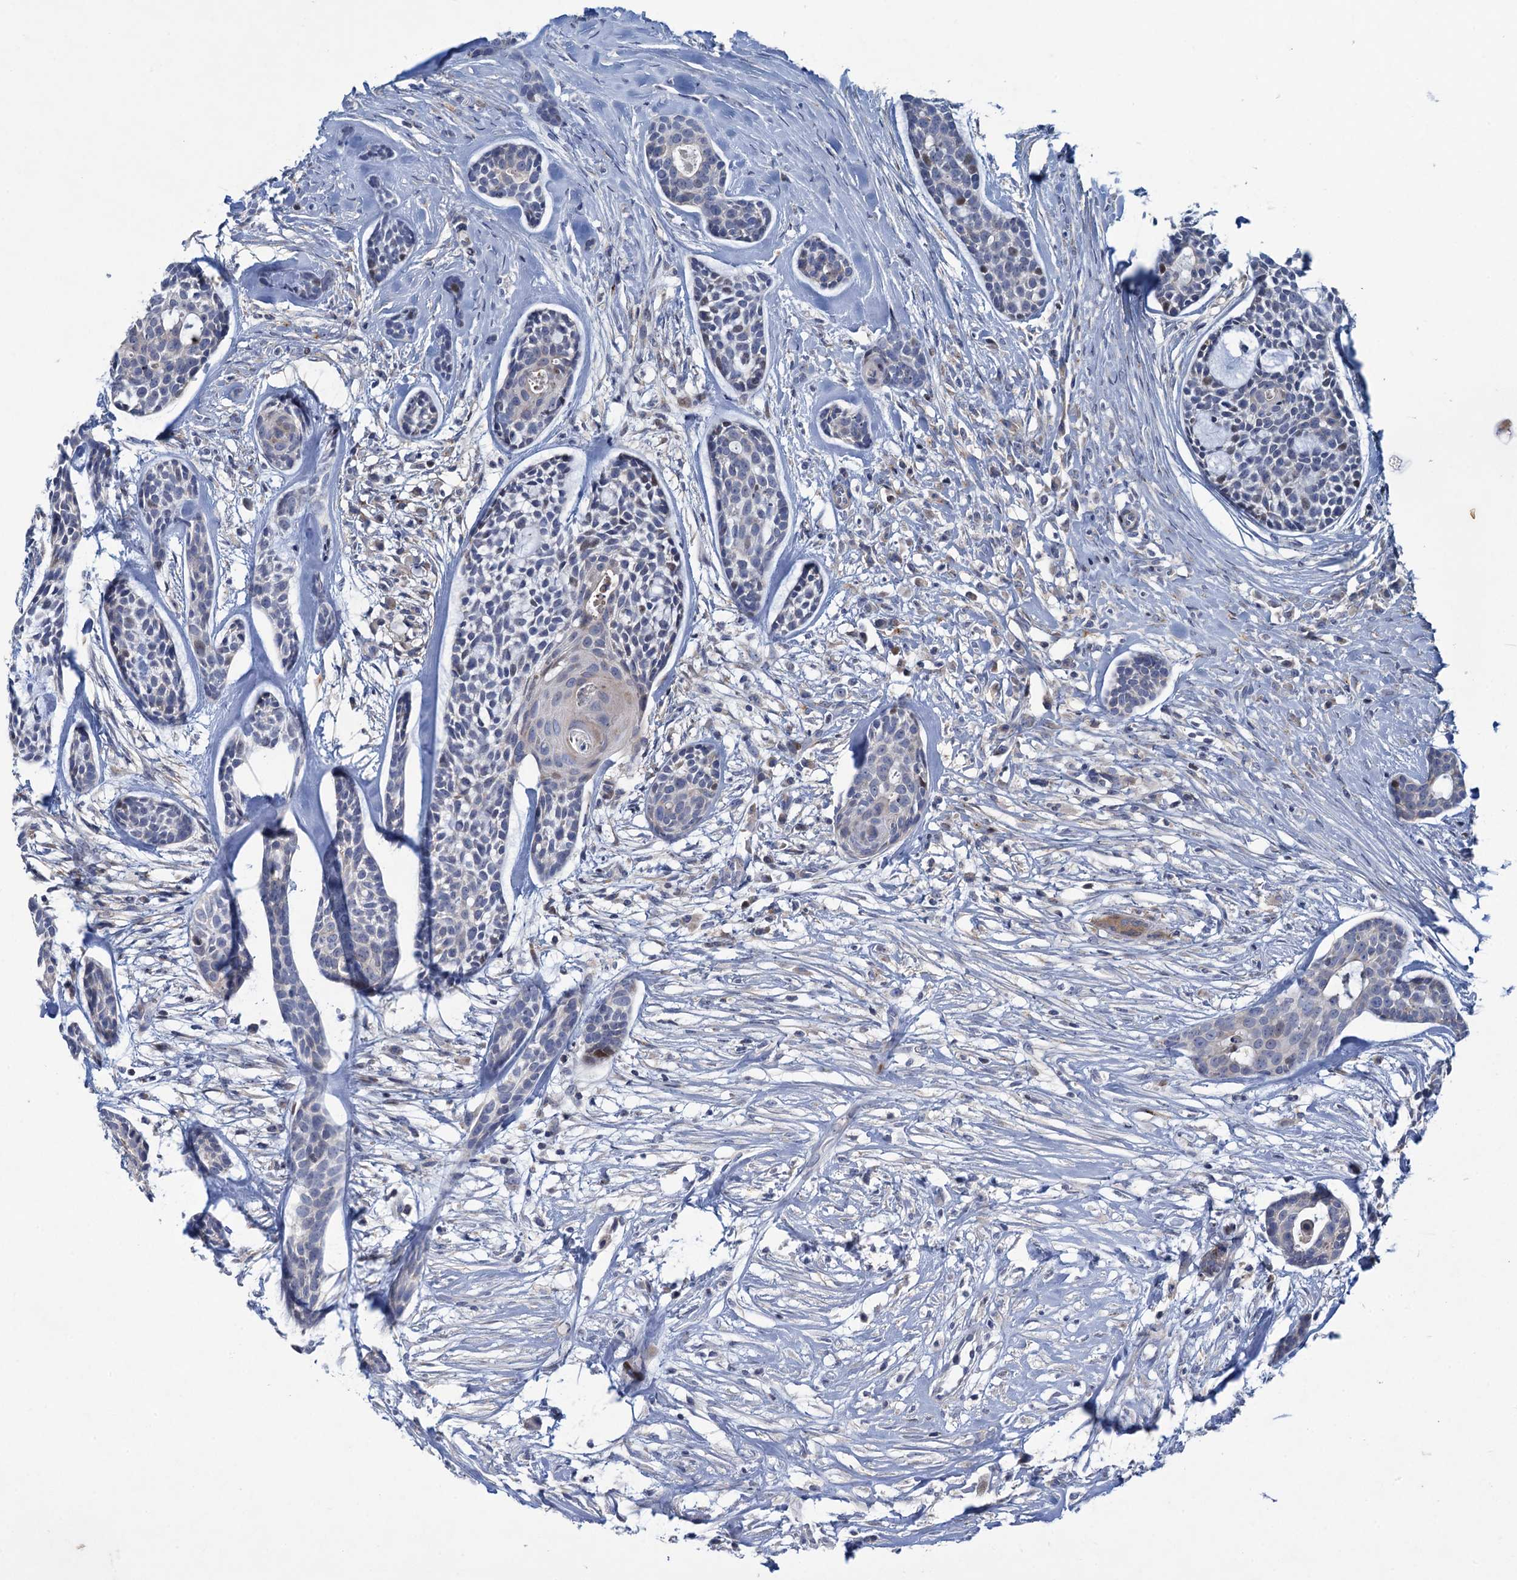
{"staining": {"intensity": "negative", "quantity": "none", "location": "none"}, "tissue": "head and neck cancer", "cell_type": "Tumor cells", "image_type": "cancer", "snomed": [{"axis": "morphology", "description": "Adenocarcinoma, NOS"}, {"axis": "topography", "description": "Subcutis"}, {"axis": "topography", "description": "Head-Neck"}], "caption": "Human adenocarcinoma (head and neck) stained for a protein using immunohistochemistry shows no expression in tumor cells.", "gene": "ESYT3", "patient": {"sex": "female", "age": 73}}